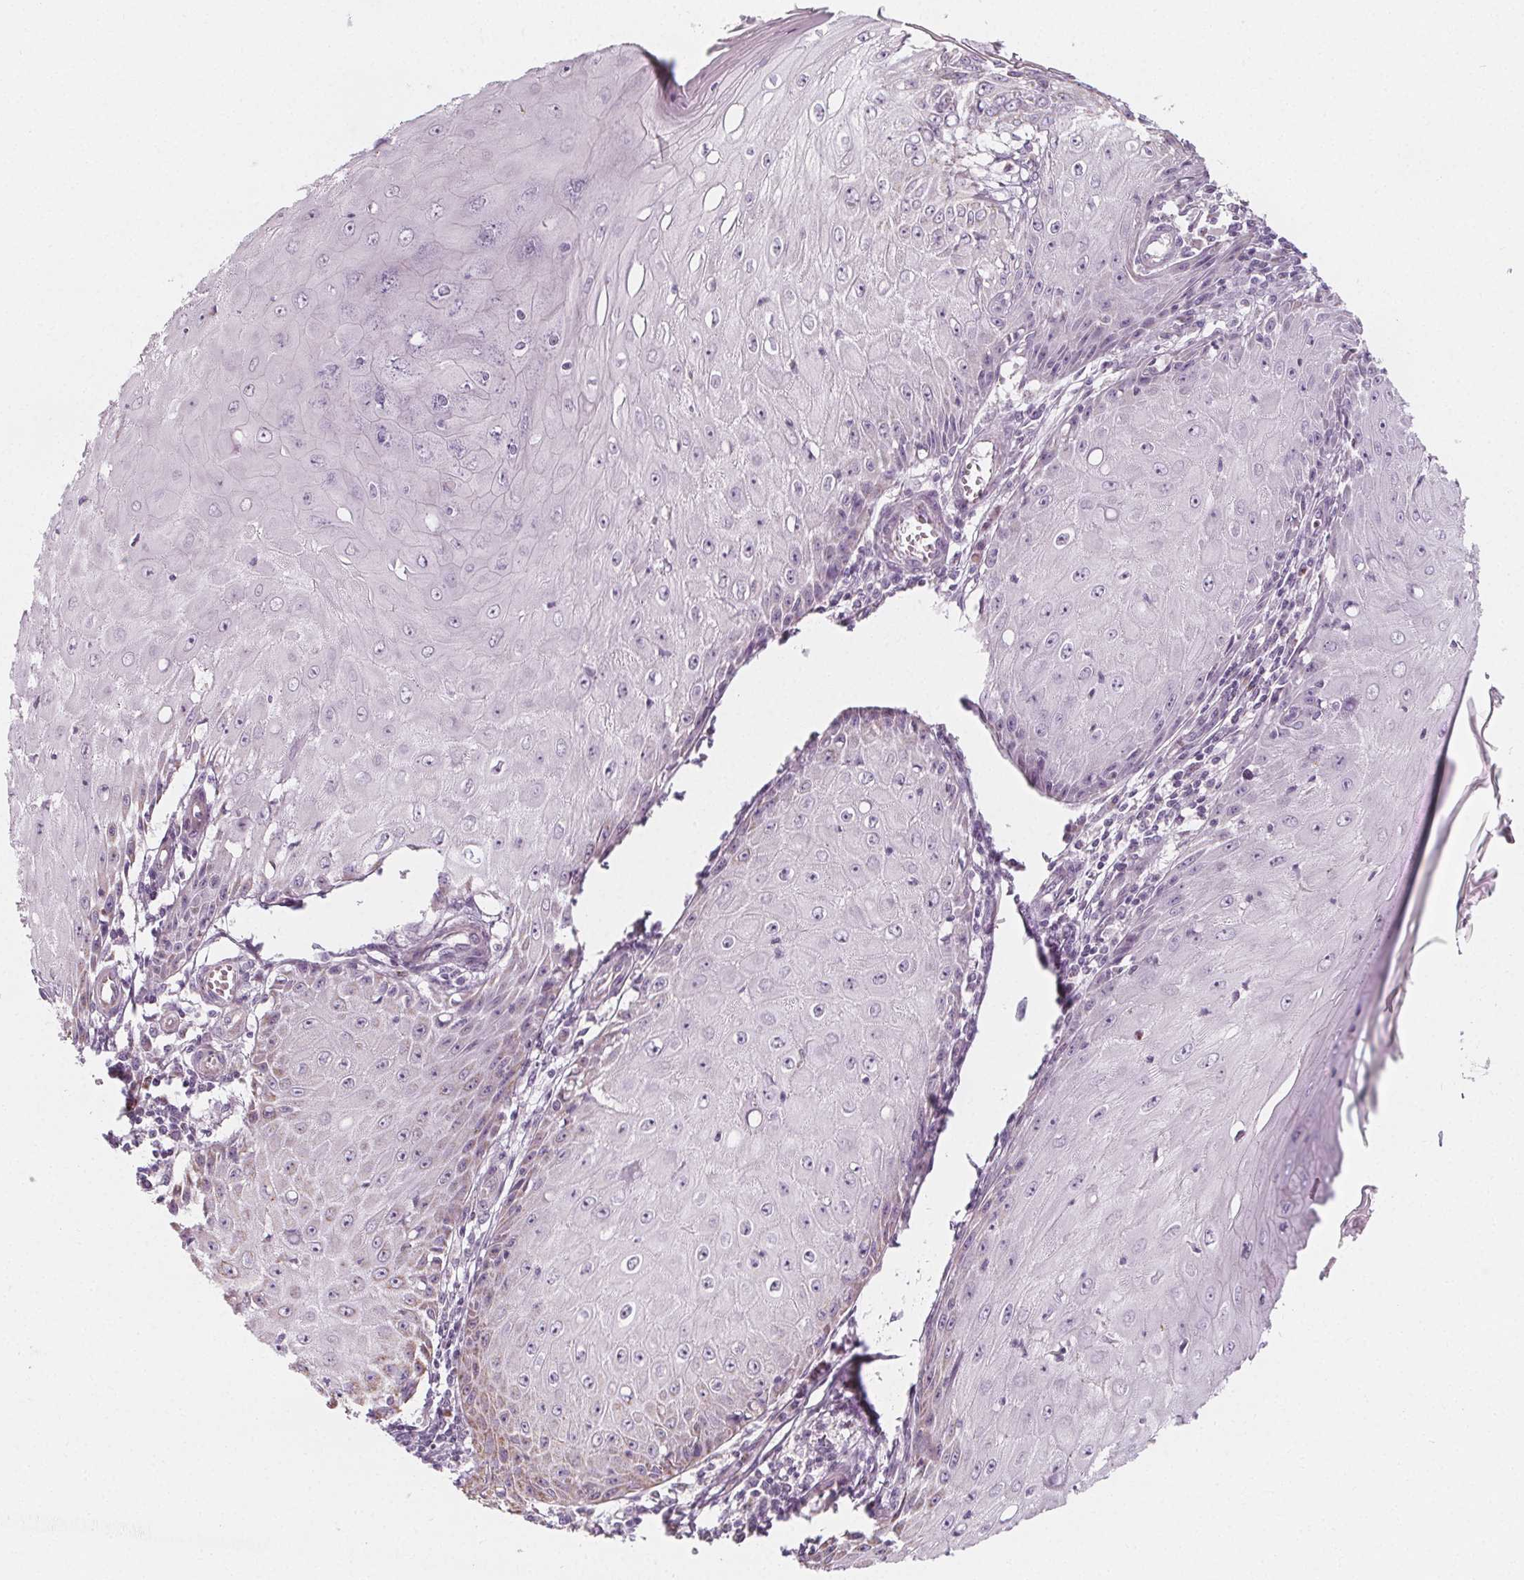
{"staining": {"intensity": "negative", "quantity": "none", "location": "none"}, "tissue": "skin cancer", "cell_type": "Tumor cells", "image_type": "cancer", "snomed": [{"axis": "morphology", "description": "Squamous cell carcinoma, NOS"}, {"axis": "topography", "description": "Skin"}], "caption": "Tumor cells are negative for protein expression in human skin cancer (squamous cell carcinoma).", "gene": "IL17C", "patient": {"sex": "female", "age": 73}}